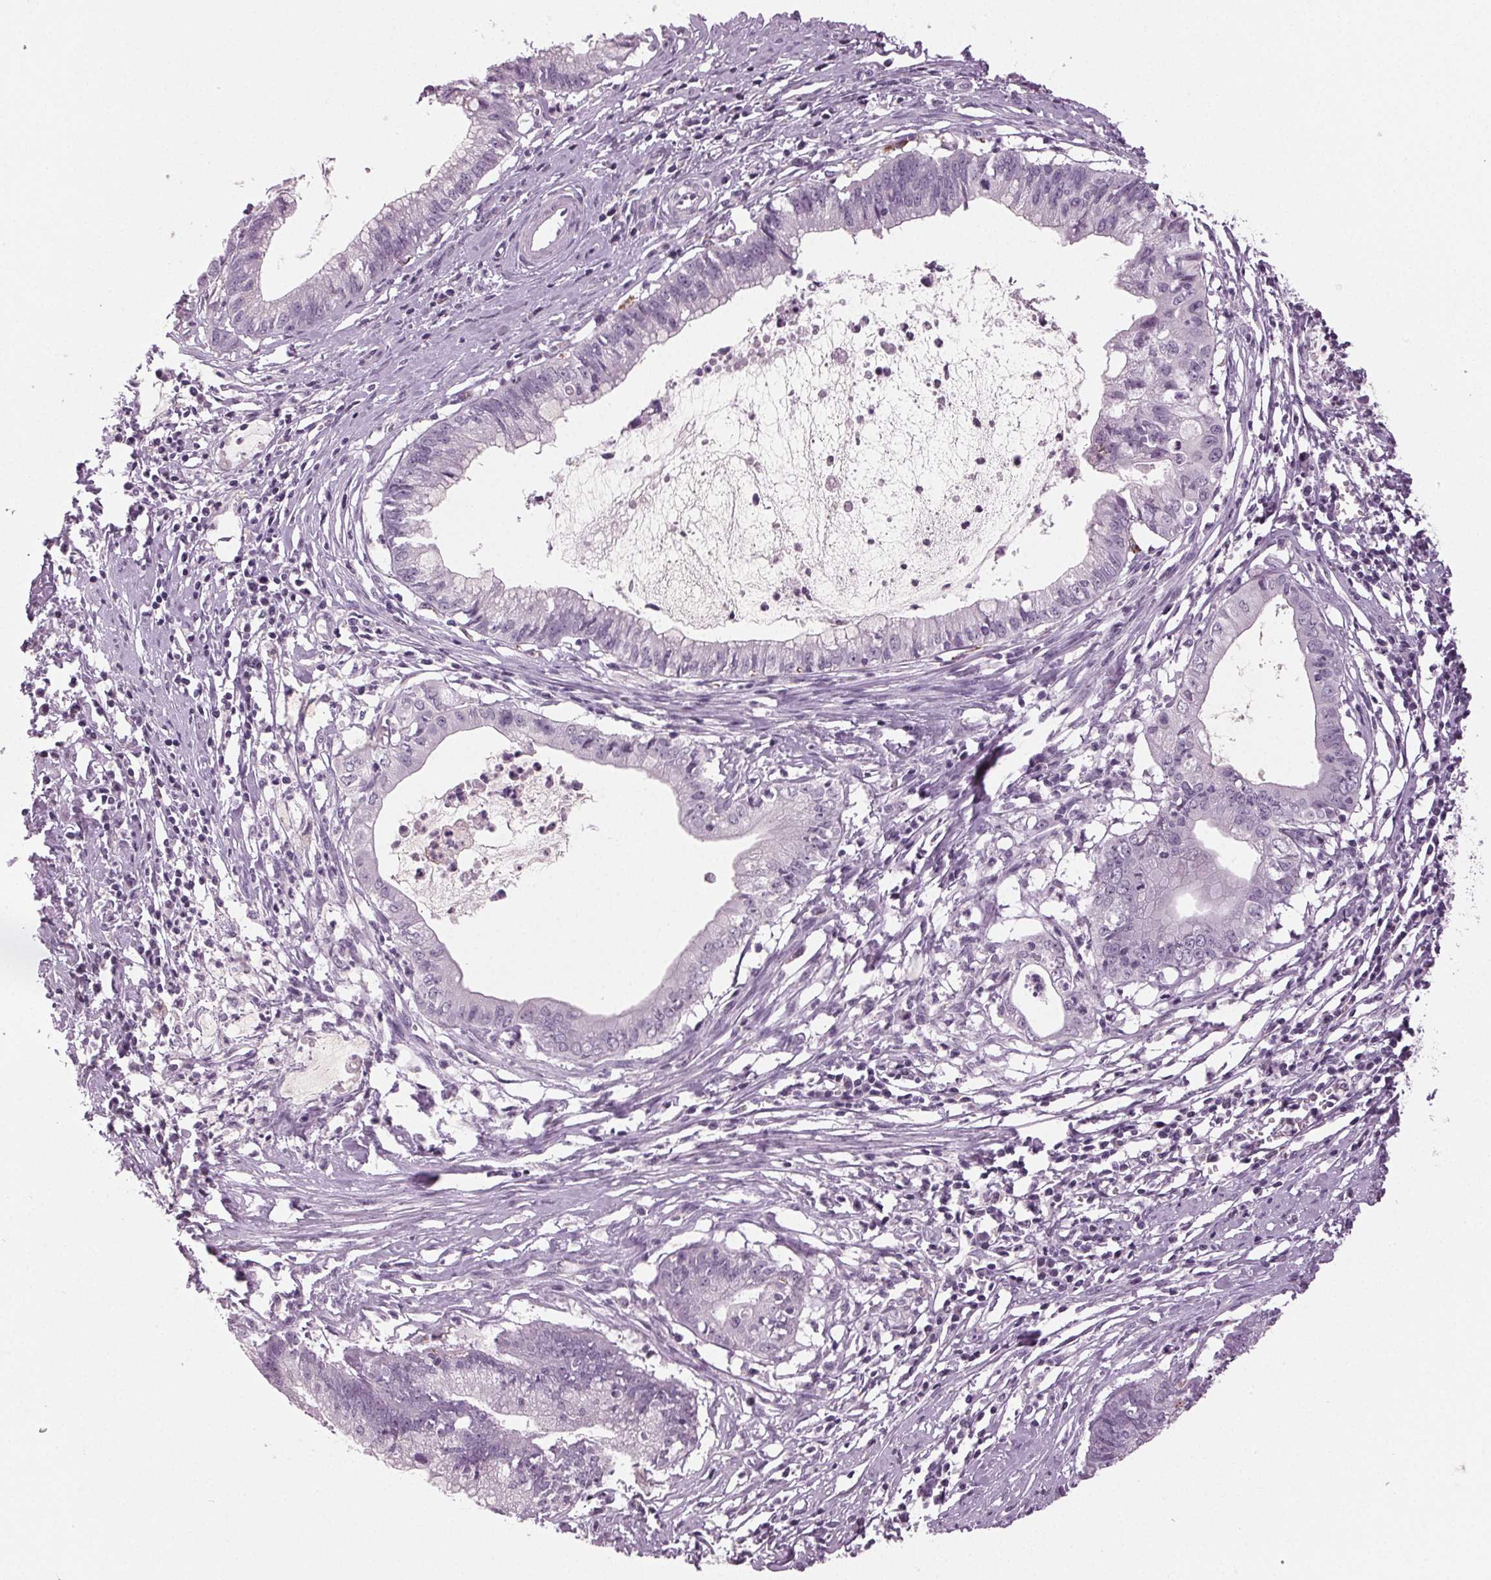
{"staining": {"intensity": "negative", "quantity": "none", "location": "none"}, "tissue": "cervical cancer", "cell_type": "Tumor cells", "image_type": "cancer", "snomed": [{"axis": "morphology", "description": "Normal tissue, NOS"}, {"axis": "morphology", "description": "Adenocarcinoma, NOS"}, {"axis": "topography", "description": "Cervix"}], "caption": "The image exhibits no staining of tumor cells in cervical cancer (adenocarcinoma).", "gene": "DNAH12", "patient": {"sex": "female", "age": 38}}